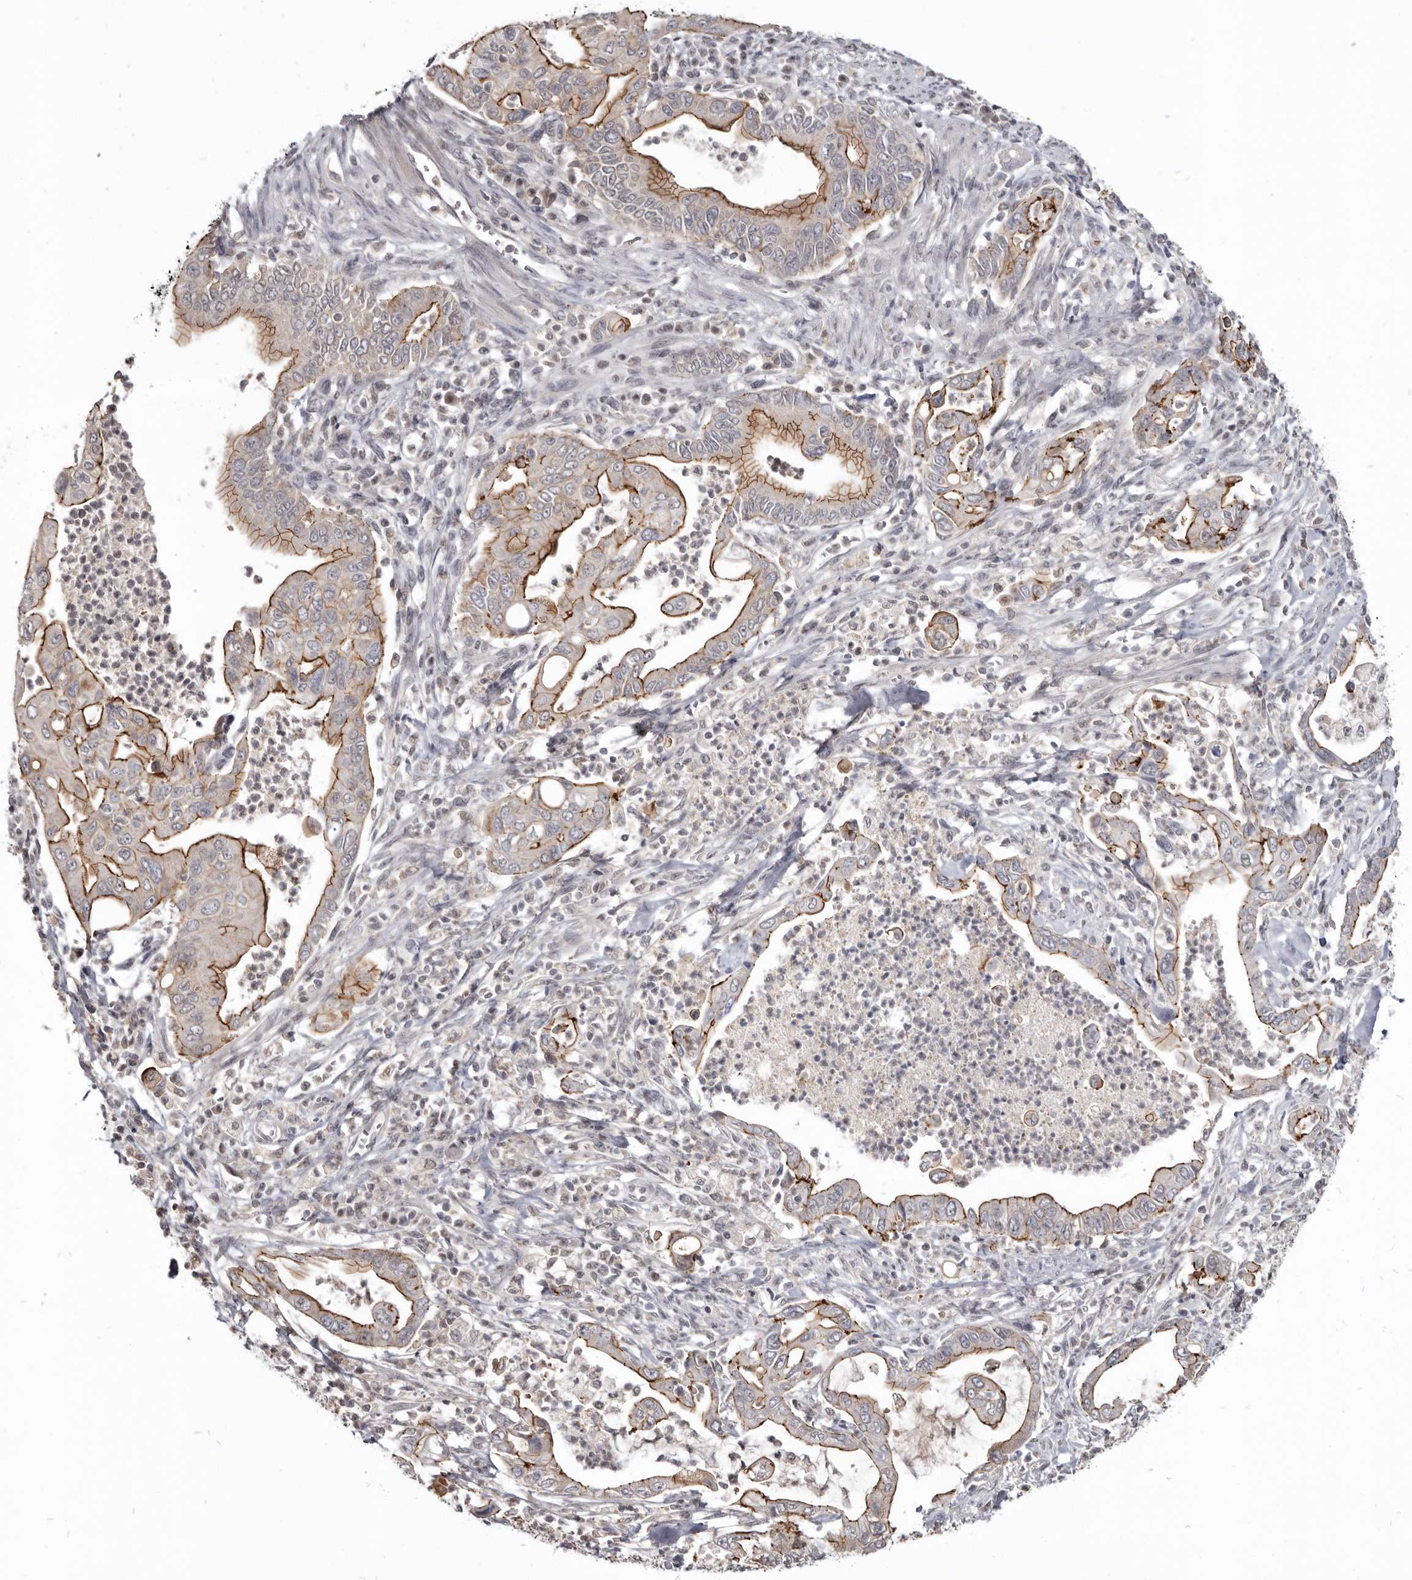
{"staining": {"intensity": "moderate", "quantity": ">75%", "location": "cytoplasmic/membranous"}, "tissue": "pancreatic cancer", "cell_type": "Tumor cells", "image_type": "cancer", "snomed": [{"axis": "morphology", "description": "Adenocarcinoma, NOS"}, {"axis": "topography", "description": "Pancreas"}], "caption": "This is an image of immunohistochemistry staining of pancreatic adenocarcinoma, which shows moderate expression in the cytoplasmic/membranous of tumor cells.", "gene": "CGN", "patient": {"sex": "male", "age": 78}}